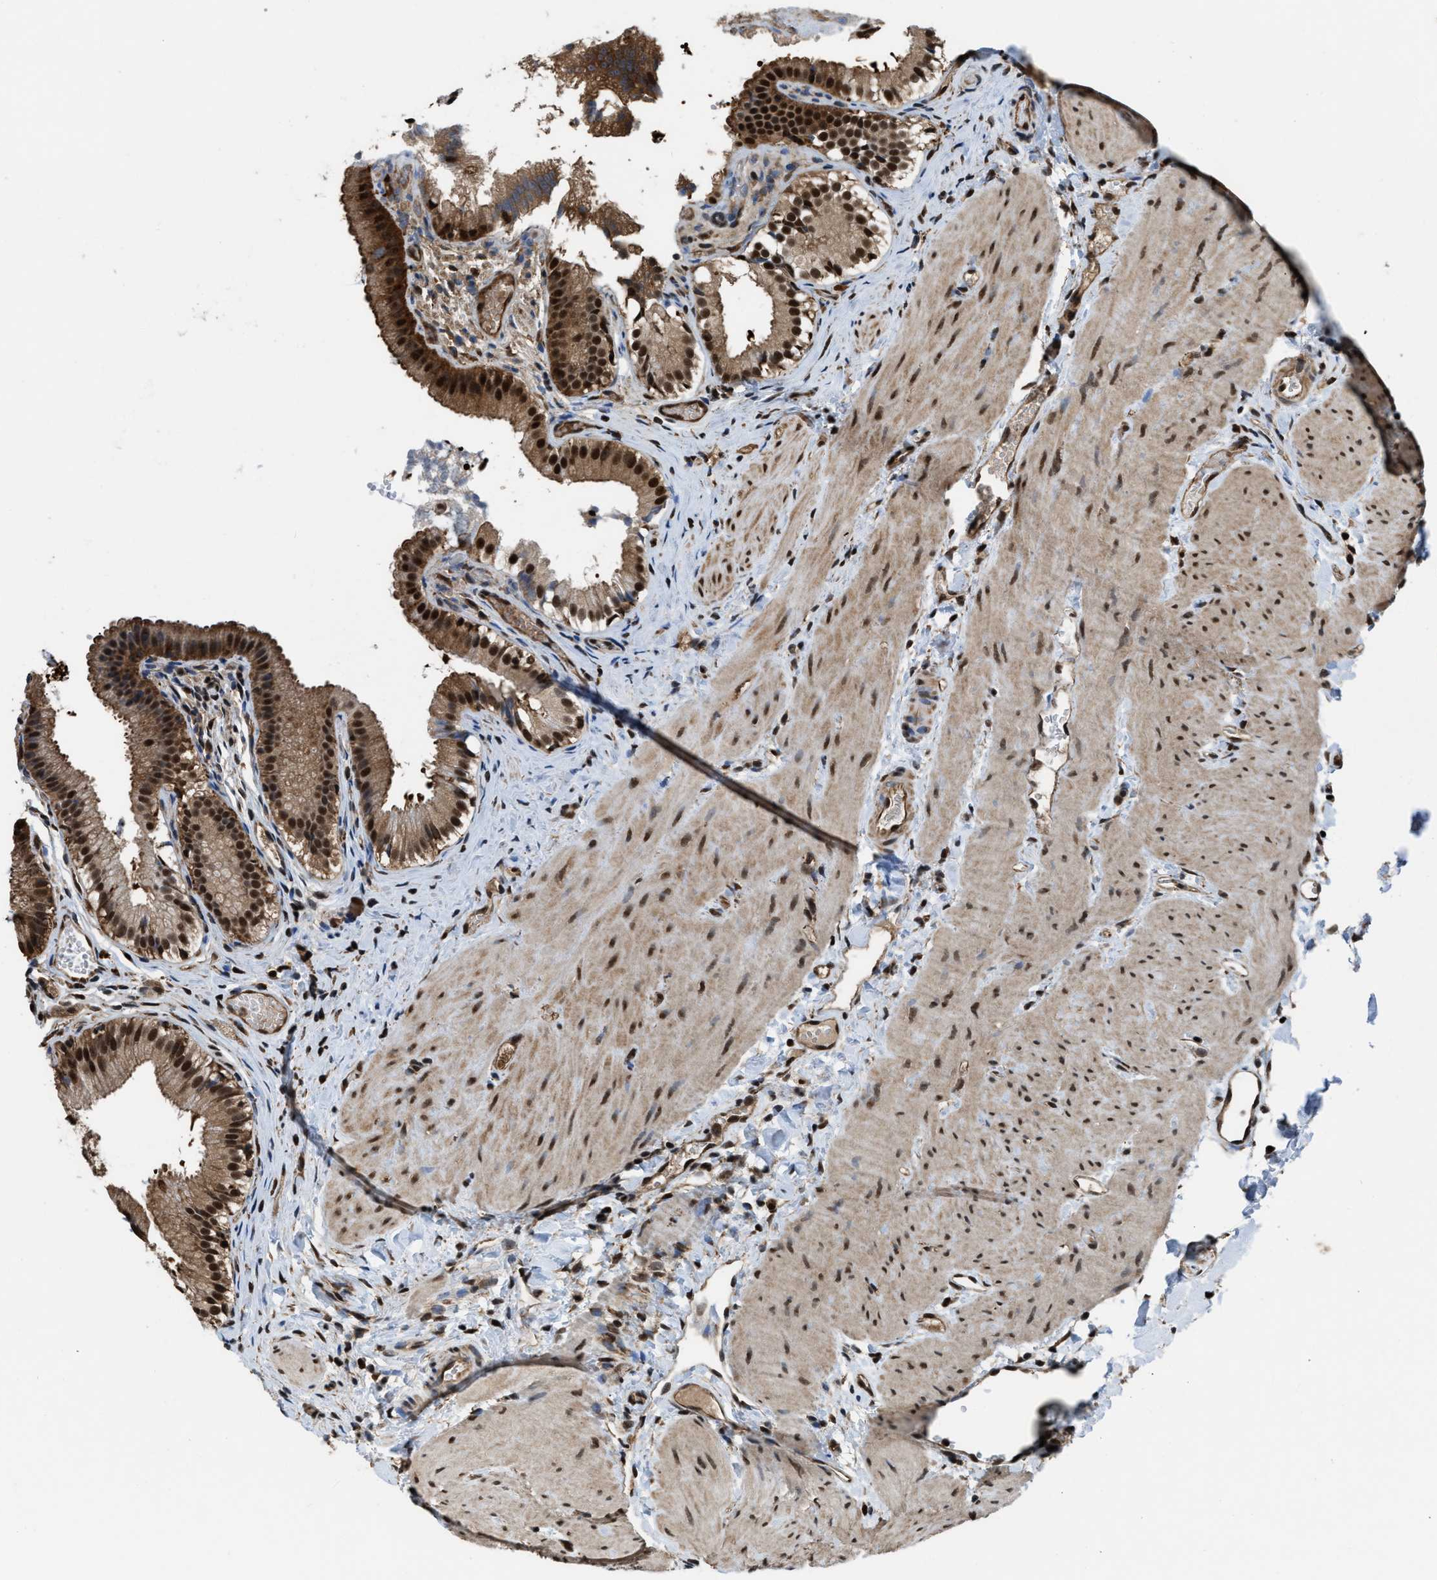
{"staining": {"intensity": "strong", "quantity": ">75%", "location": "cytoplasmic/membranous,nuclear"}, "tissue": "gallbladder", "cell_type": "Glandular cells", "image_type": "normal", "snomed": [{"axis": "morphology", "description": "Normal tissue, NOS"}, {"axis": "topography", "description": "Gallbladder"}], "caption": "This is a photomicrograph of immunohistochemistry staining of unremarkable gallbladder, which shows strong staining in the cytoplasmic/membranous,nuclear of glandular cells.", "gene": "FNTA", "patient": {"sex": "female", "age": 26}}